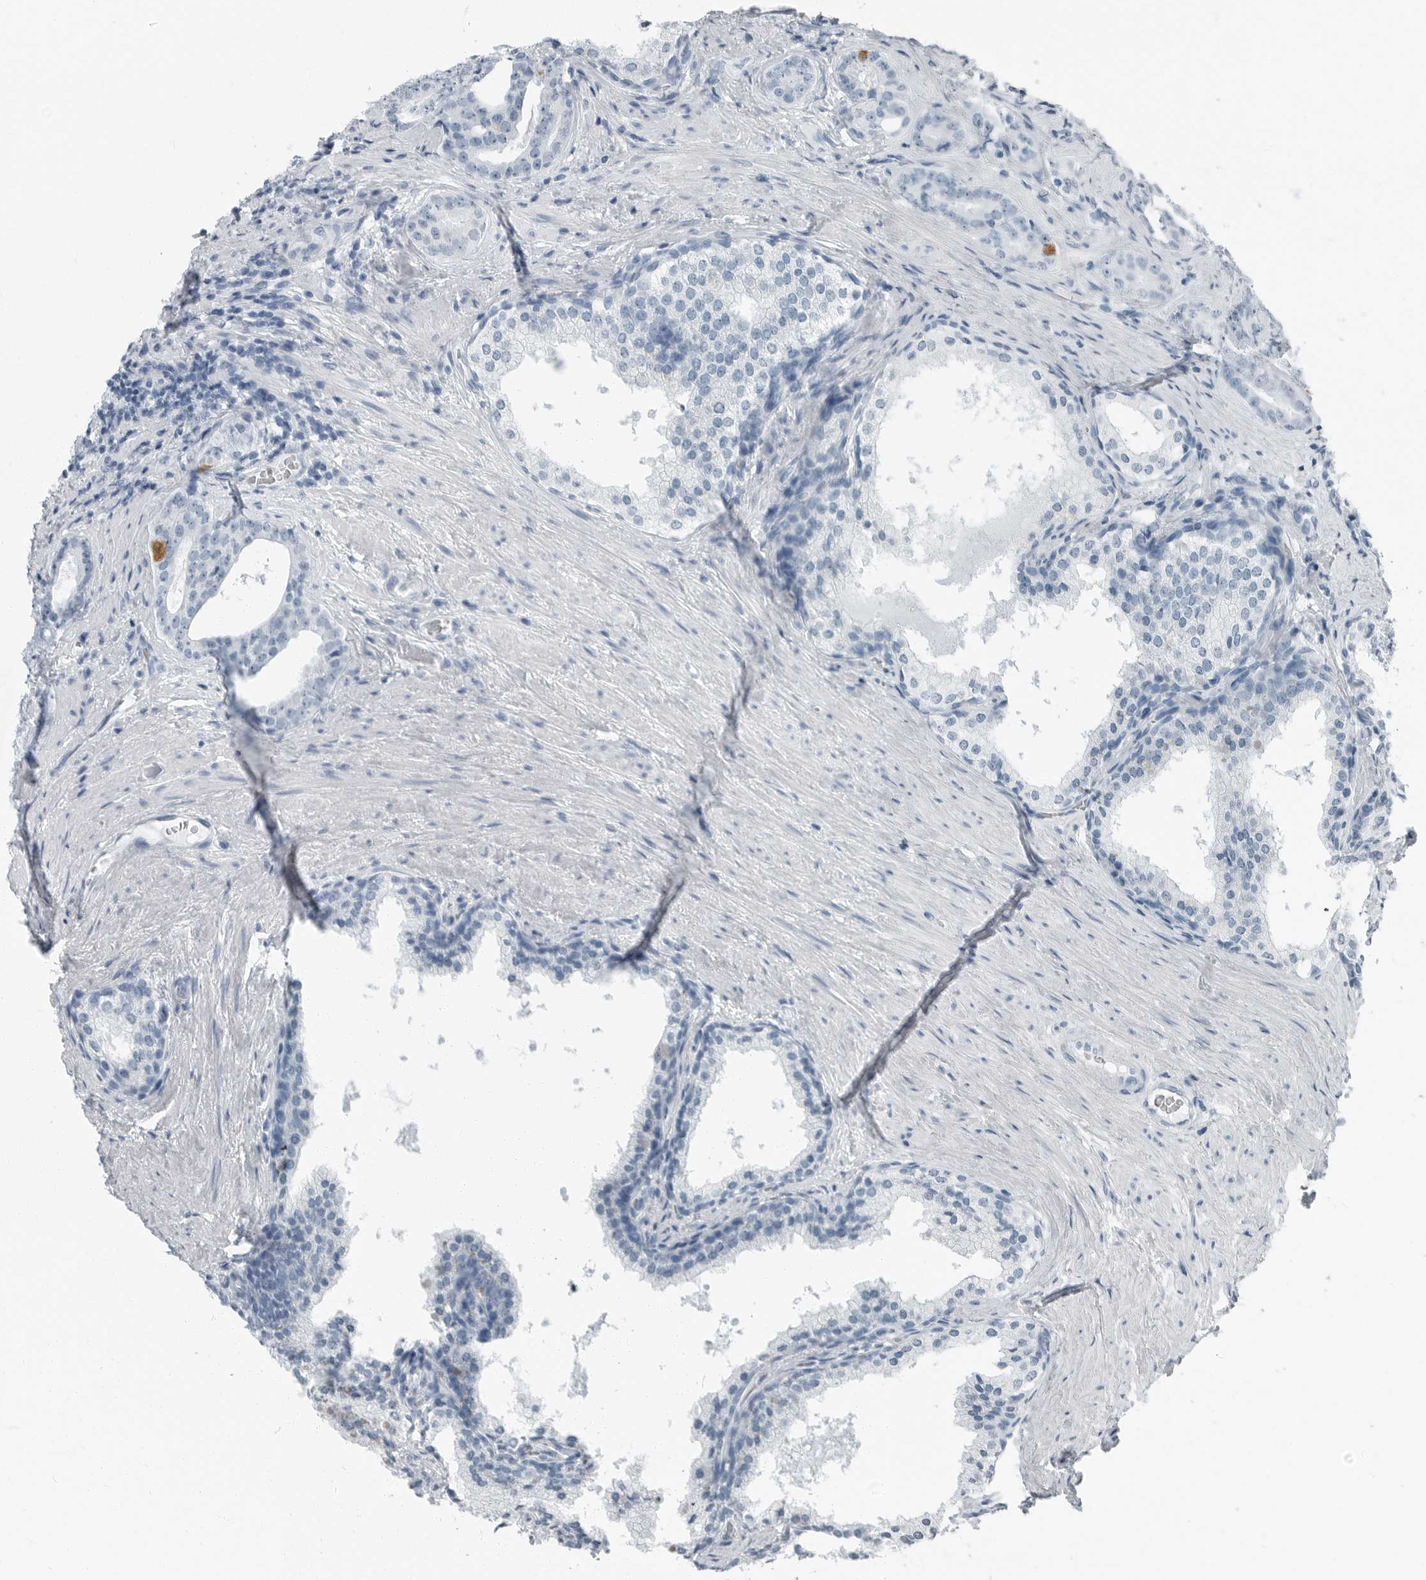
{"staining": {"intensity": "negative", "quantity": "none", "location": "none"}, "tissue": "prostate cancer", "cell_type": "Tumor cells", "image_type": "cancer", "snomed": [{"axis": "morphology", "description": "Adenocarcinoma, High grade"}, {"axis": "topography", "description": "Prostate"}], "caption": "Immunohistochemistry micrograph of neoplastic tissue: human high-grade adenocarcinoma (prostate) stained with DAB (3,3'-diaminobenzidine) reveals no significant protein positivity in tumor cells. The staining was performed using DAB to visualize the protein expression in brown, while the nuclei were stained in blue with hematoxylin (Magnification: 20x).", "gene": "ZPBP2", "patient": {"sex": "male", "age": 56}}